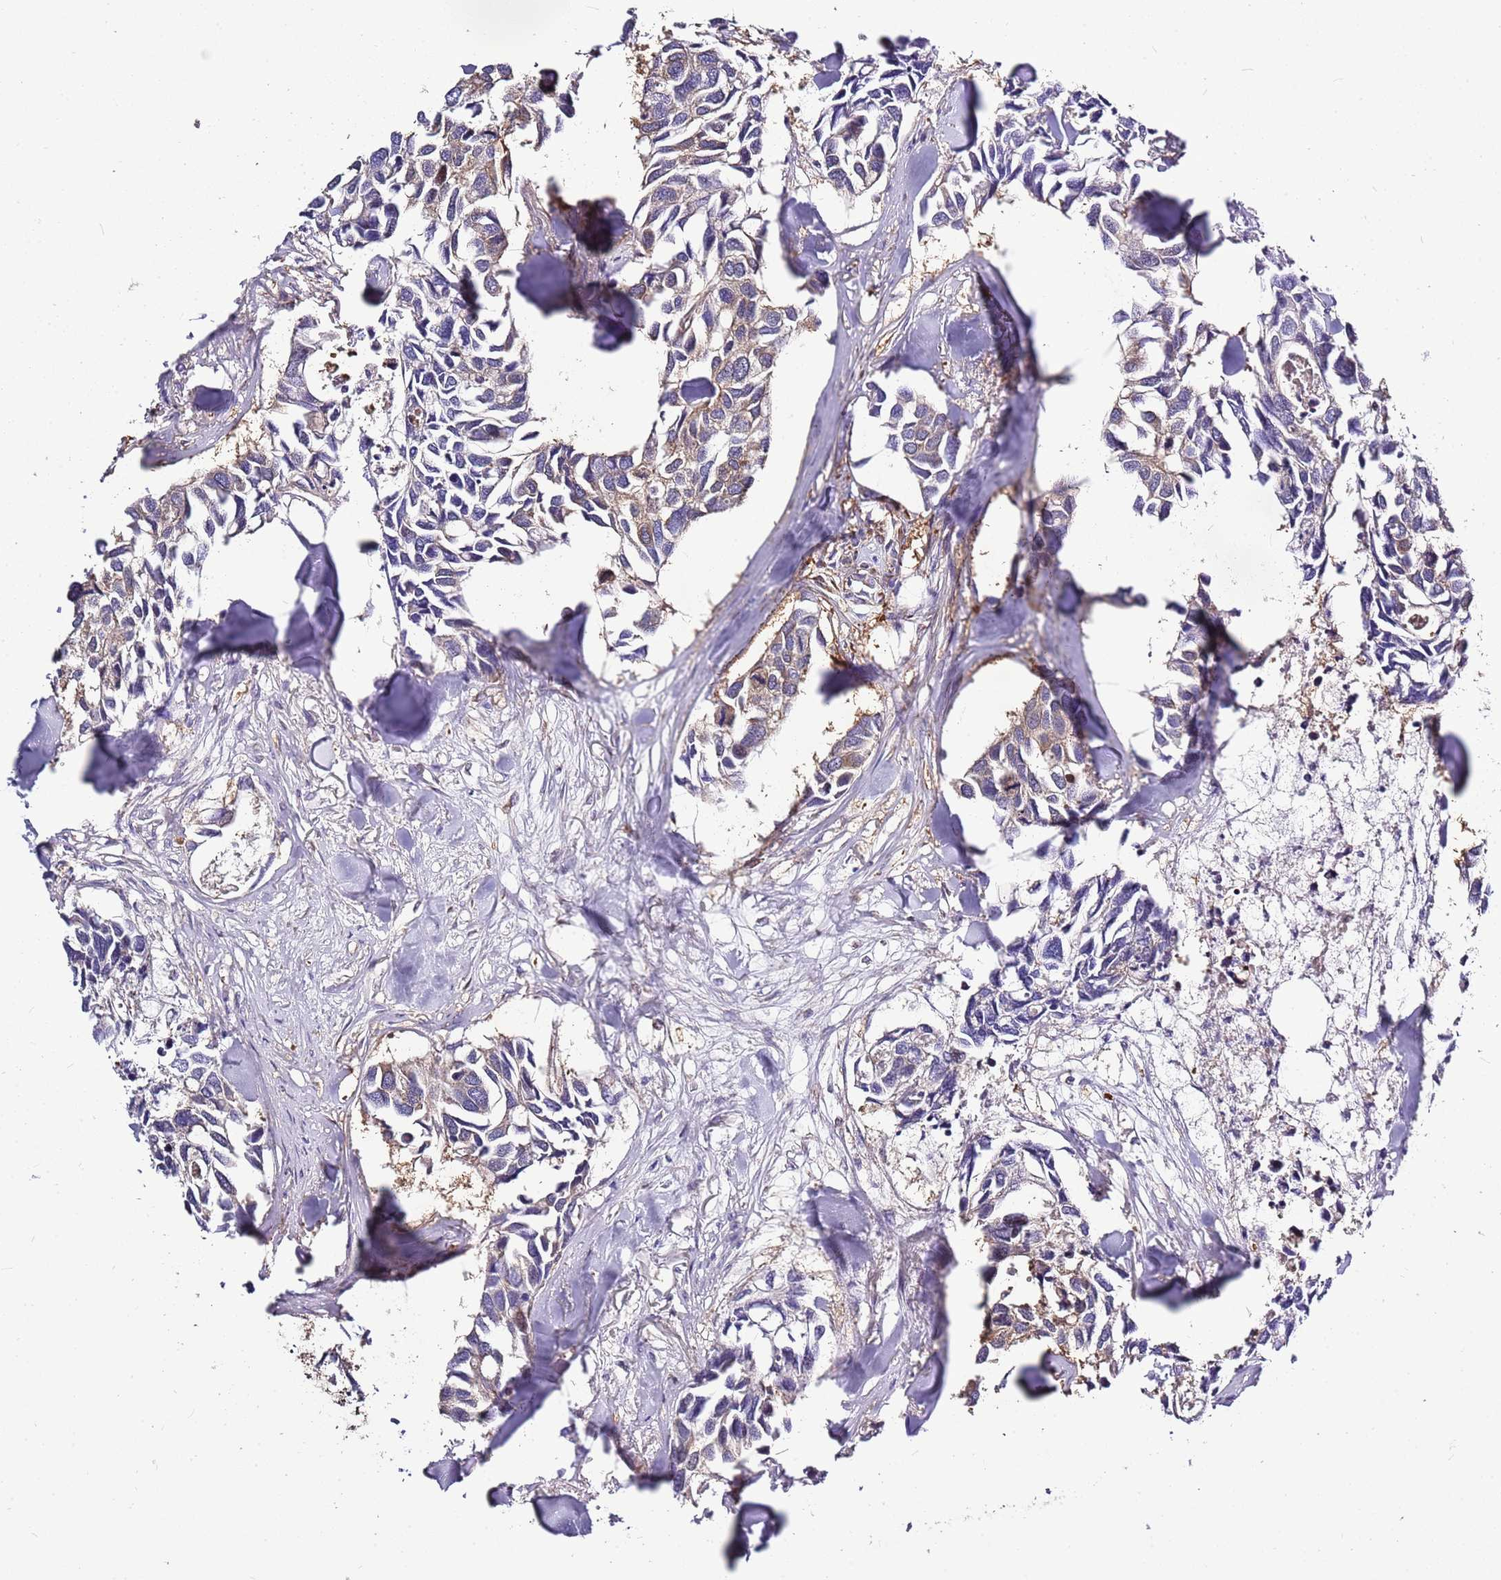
{"staining": {"intensity": "weak", "quantity": "25%-75%", "location": "cytoplasmic/membranous"}, "tissue": "breast cancer", "cell_type": "Tumor cells", "image_type": "cancer", "snomed": [{"axis": "morphology", "description": "Duct carcinoma"}, {"axis": "topography", "description": "Breast"}], "caption": "The immunohistochemical stain shows weak cytoplasmic/membranous positivity in tumor cells of invasive ductal carcinoma (breast) tissue. (Brightfield microscopy of DAB IHC at high magnification).", "gene": "ATXN2L", "patient": {"sex": "female", "age": 83}}